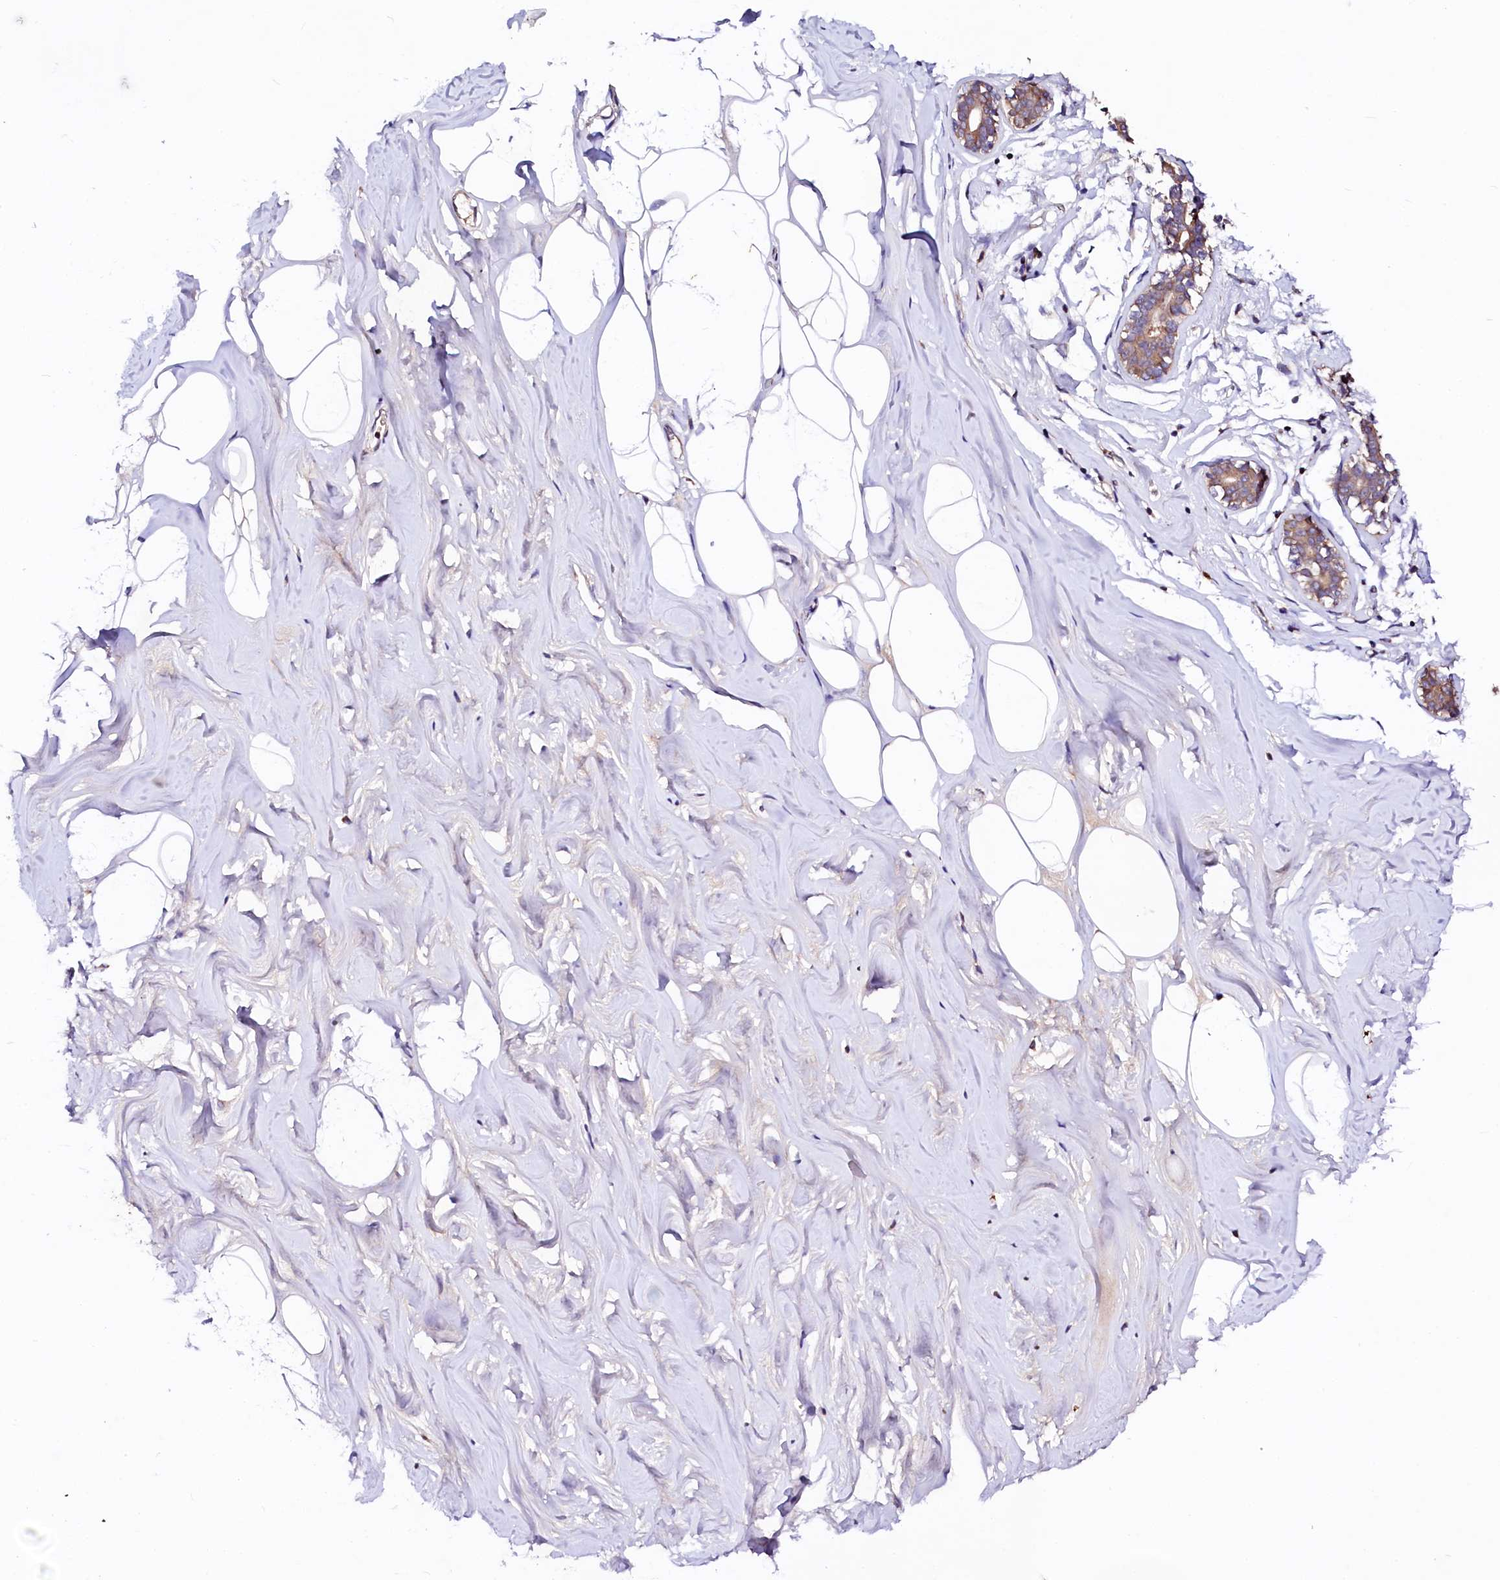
{"staining": {"intensity": "moderate", "quantity": "25%-75%", "location": "cytoplasmic/membranous"}, "tissue": "adipose tissue", "cell_type": "Adipocytes", "image_type": "normal", "snomed": [{"axis": "morphology", "description": "Normal tissue, NOS"}, {"axis": "morphology", "description": "Fibrosis, NOS"}, {"axis": "topography", "description": "Breast"}, {"axis": "topography", "description": "Adipose tissue"}], "caption": "Brown immunohistochemical staining in unremarkable adipose tissue demonstrates moderate cytoplasmic/membranous positivity in approximately 25%-75% of adipocytes.", "gene": "ST3GAL1", "patient": {"sex": "female", "age": 39}}